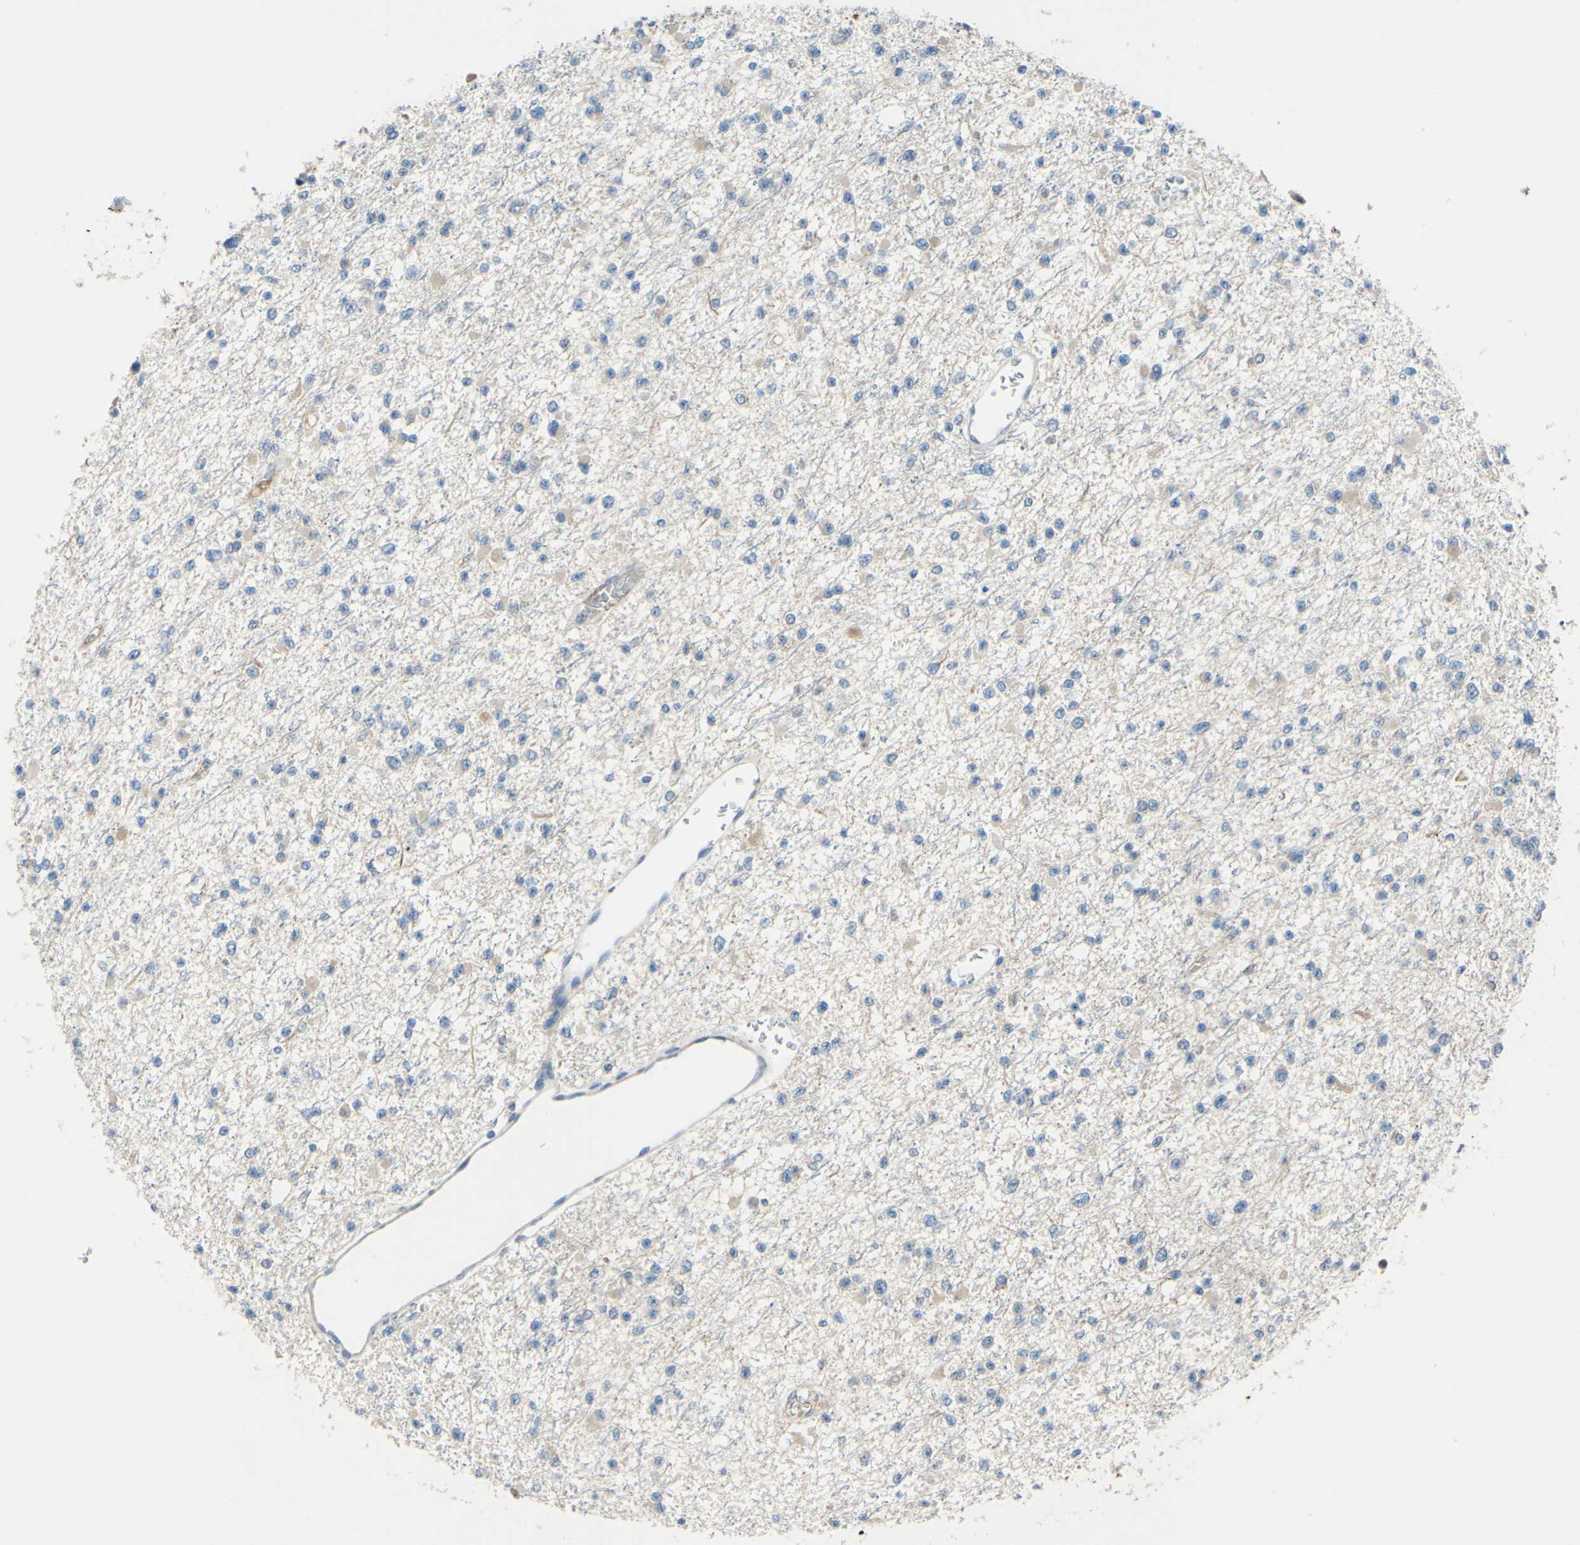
{"staining": {"intensity": "weak", "quantity": "<25%", "location": "cytoplasmic/membranous"}, "tissue": "glioma", "cell_type": "Tumor cells", "image_type": "cancer", "snomed": [{"axis": "morphology", "description": "Glioma, malignant, Low grade"}, {"axis": "topography", "description": "Brain"}], "caption": "Immunohistochemistry image of neoplastic tissue: glioma stained with DAB displays no significant protein expression in tumor cells.", "gene": "ARHGAP1", "patient": {"sex": "female", "age": 22}}